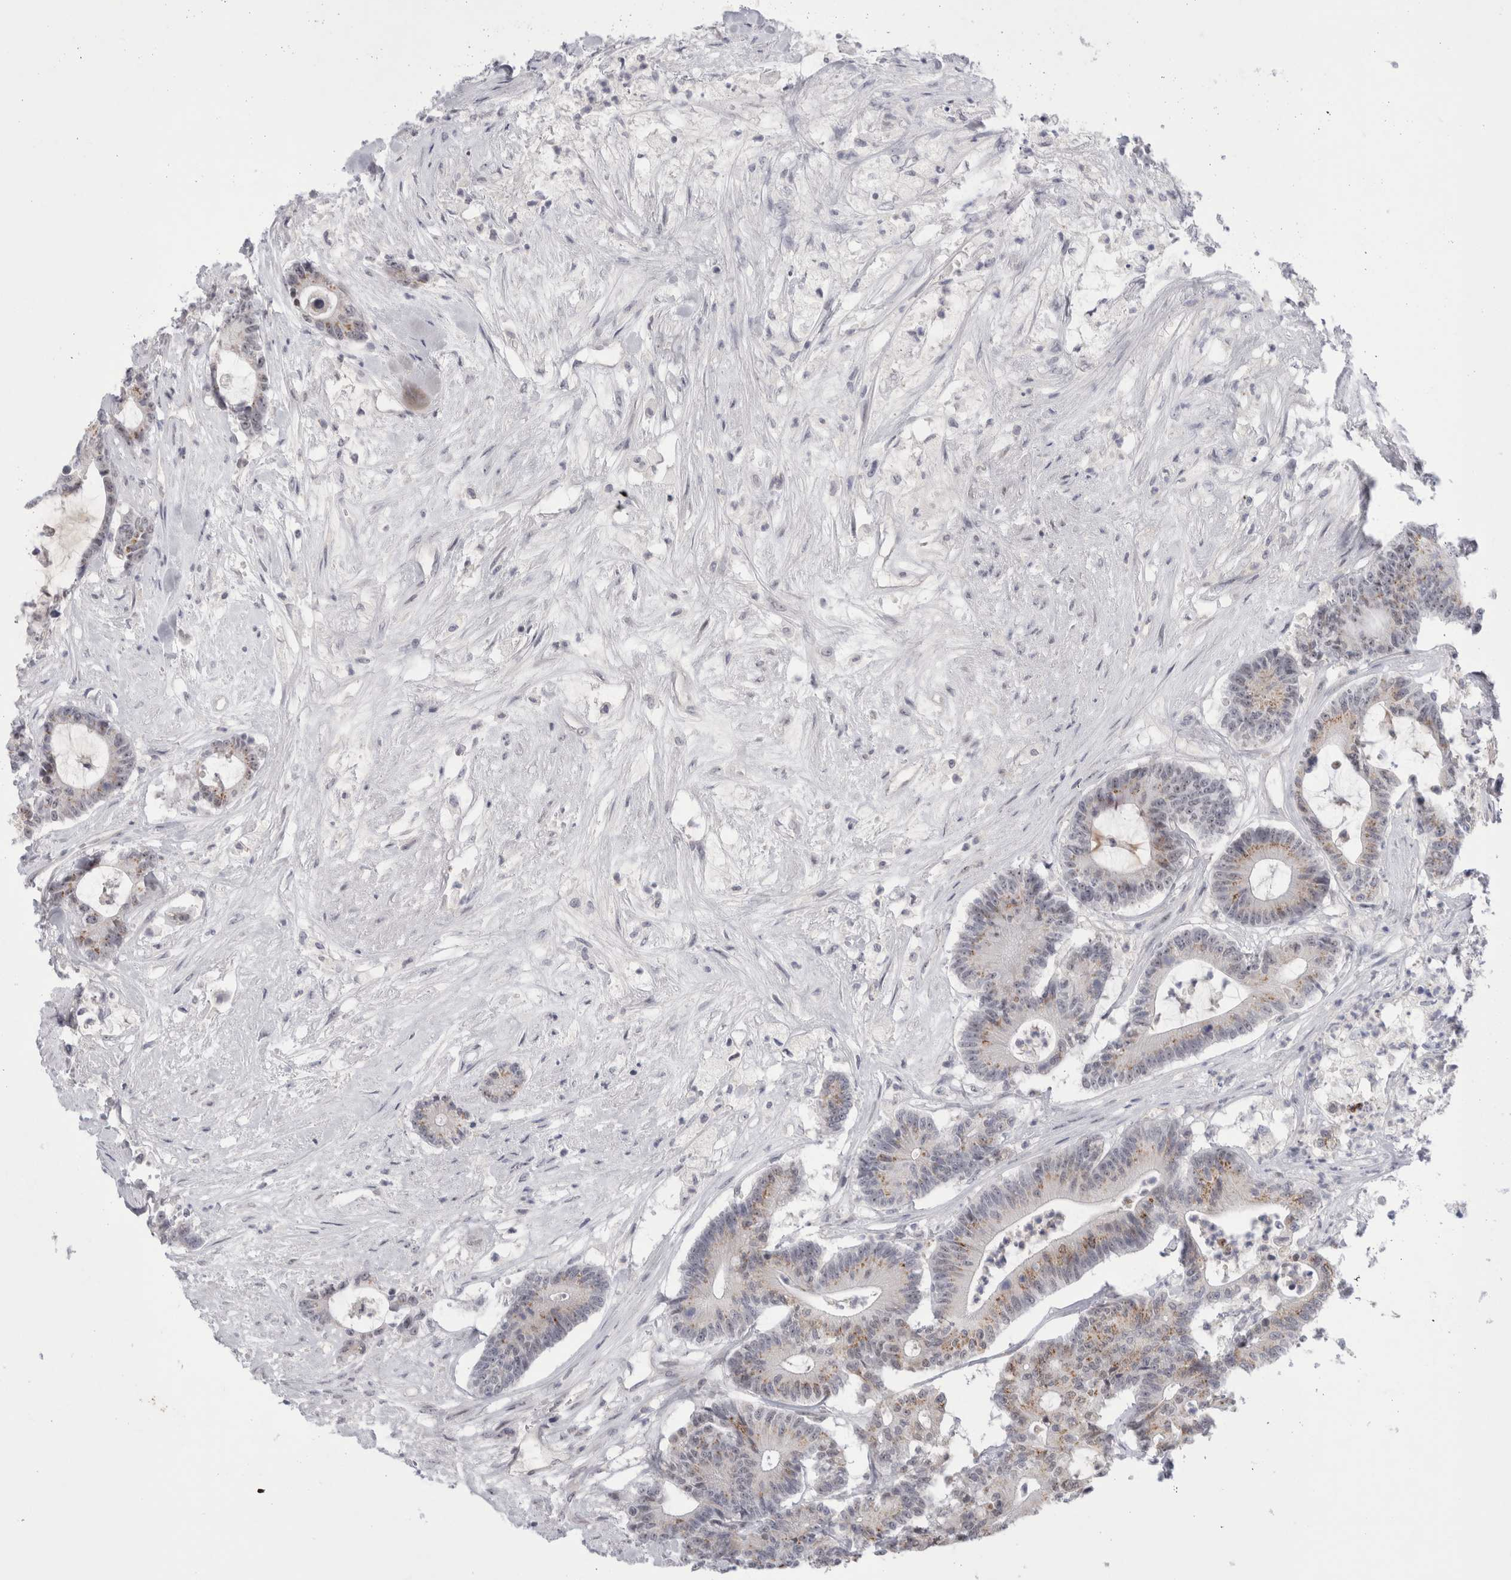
{"staining": {"intensity": "moderate", "quantity": "25%-75%", "location": "cytoplasmic/membranous,nuclear"}, "tissue": "colorectal cancer", "cell_type": "Tumor cells", "image_type": "cancer", "snomed": [{"axis": "morphology", "description": "Adenocarcinoma, NOS"}, {"axis": "topography", "description": "Colon"}], "caption": "Immunohistochemistry (DAB) staining of human colorectal cancer (adenocarcinoma) exhibits moderate cytoplasmic/membranous and nuclear protein staining in approximately 25%-75% of tumor cells.", "gene": "CERS5", "patient": {"sex": "female", "age": 84}}